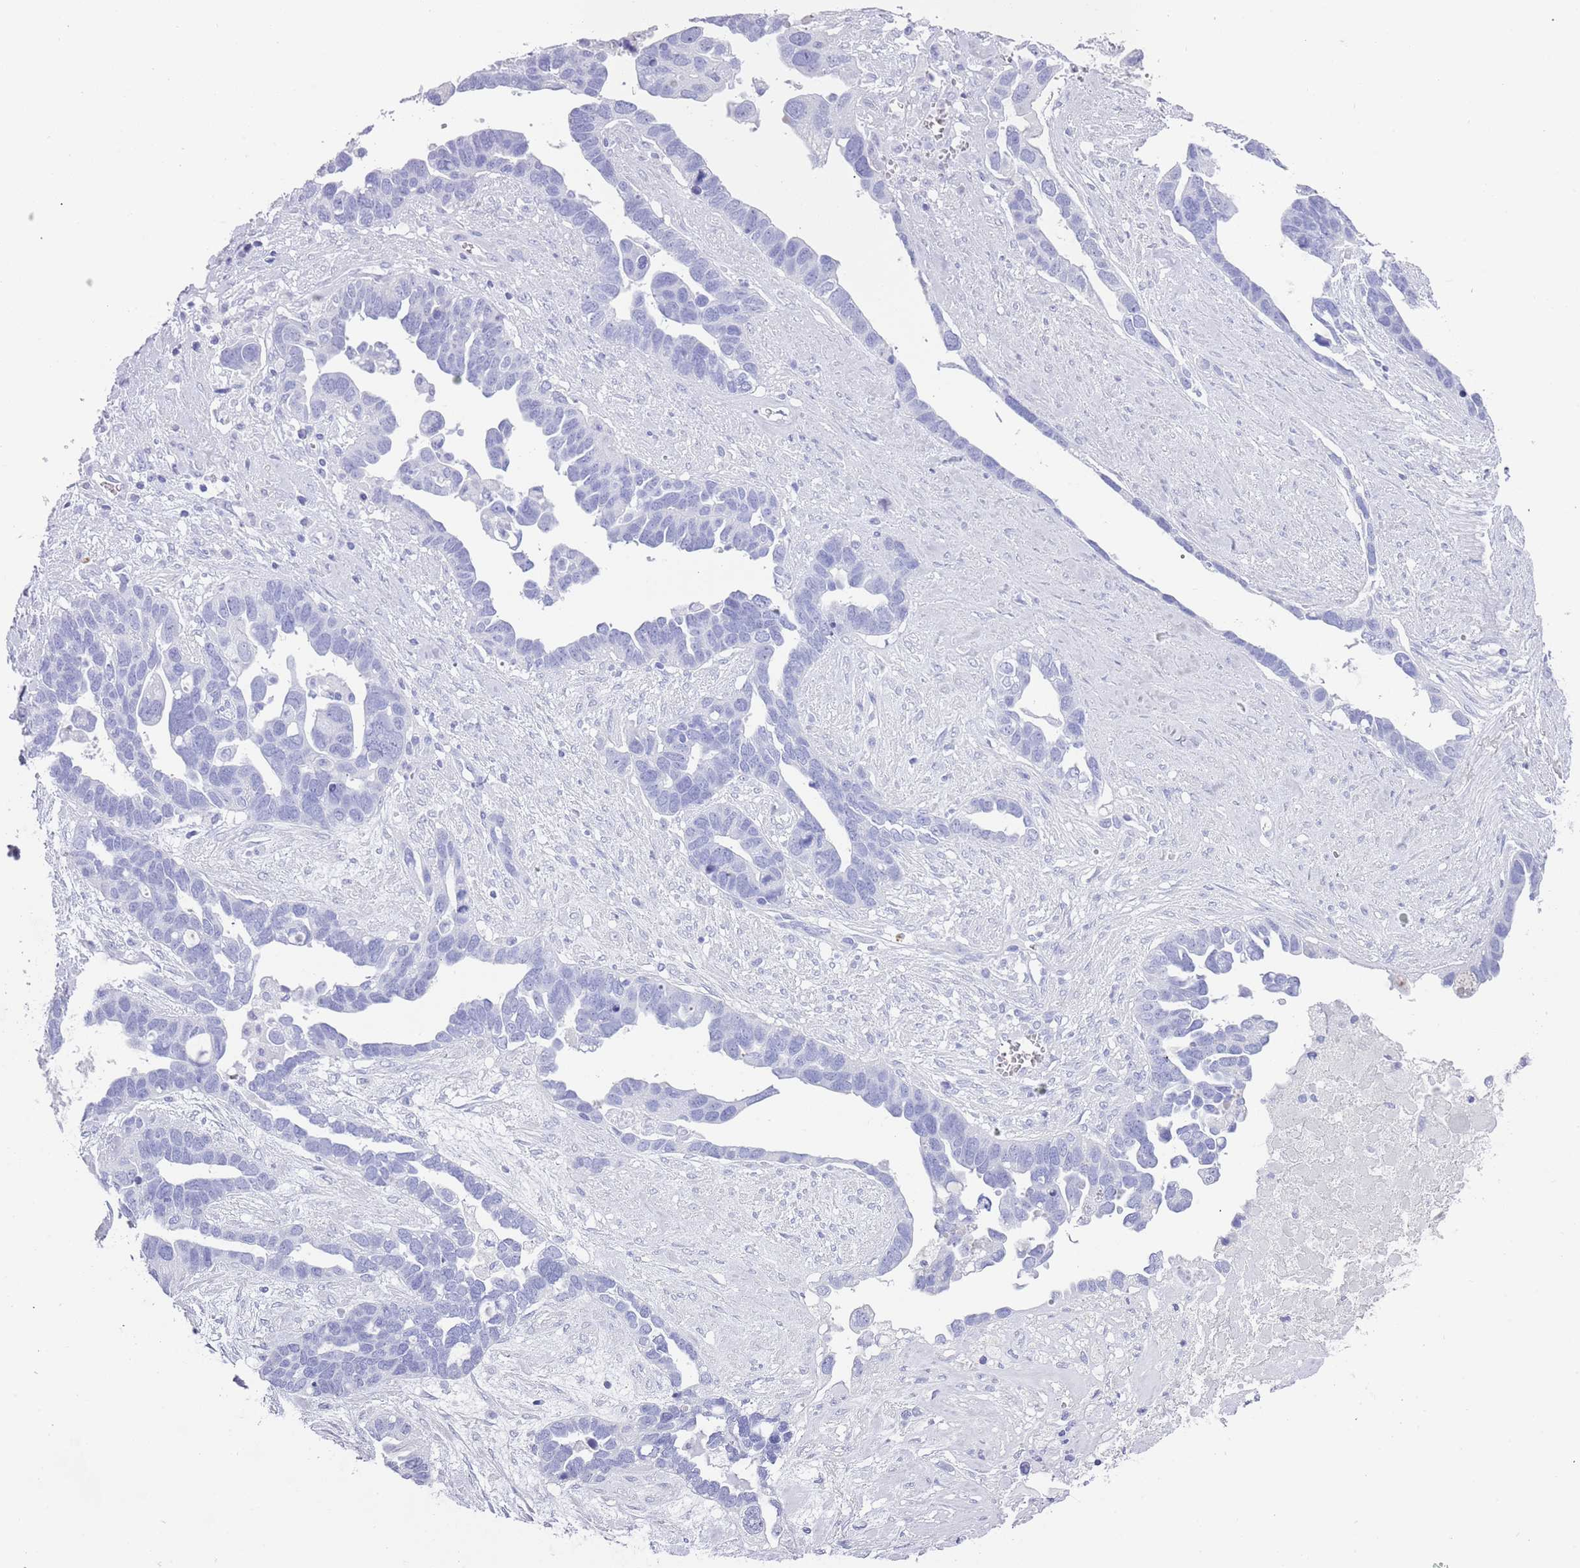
{"staining": {"intensity": "negative", "quantity": "none", "location": "none"}, "tissue": "ovarian cancer", "cell_type": "Tumor cells", "image_type": "cancer", "snomed": [{"axis": "morphology", "description": "Cystadenocarcinoma, serous, NOS"}, {"axis": "topography", "description": "Ovary"}], "caption": "High power microscopy micrograph of an immunohistochemistry photomicrograph of ovarian cancer, revealing no significant expression in tumor cells.", "gene": "MYADML2", "patient": {"sex": "female", "age": 54}}